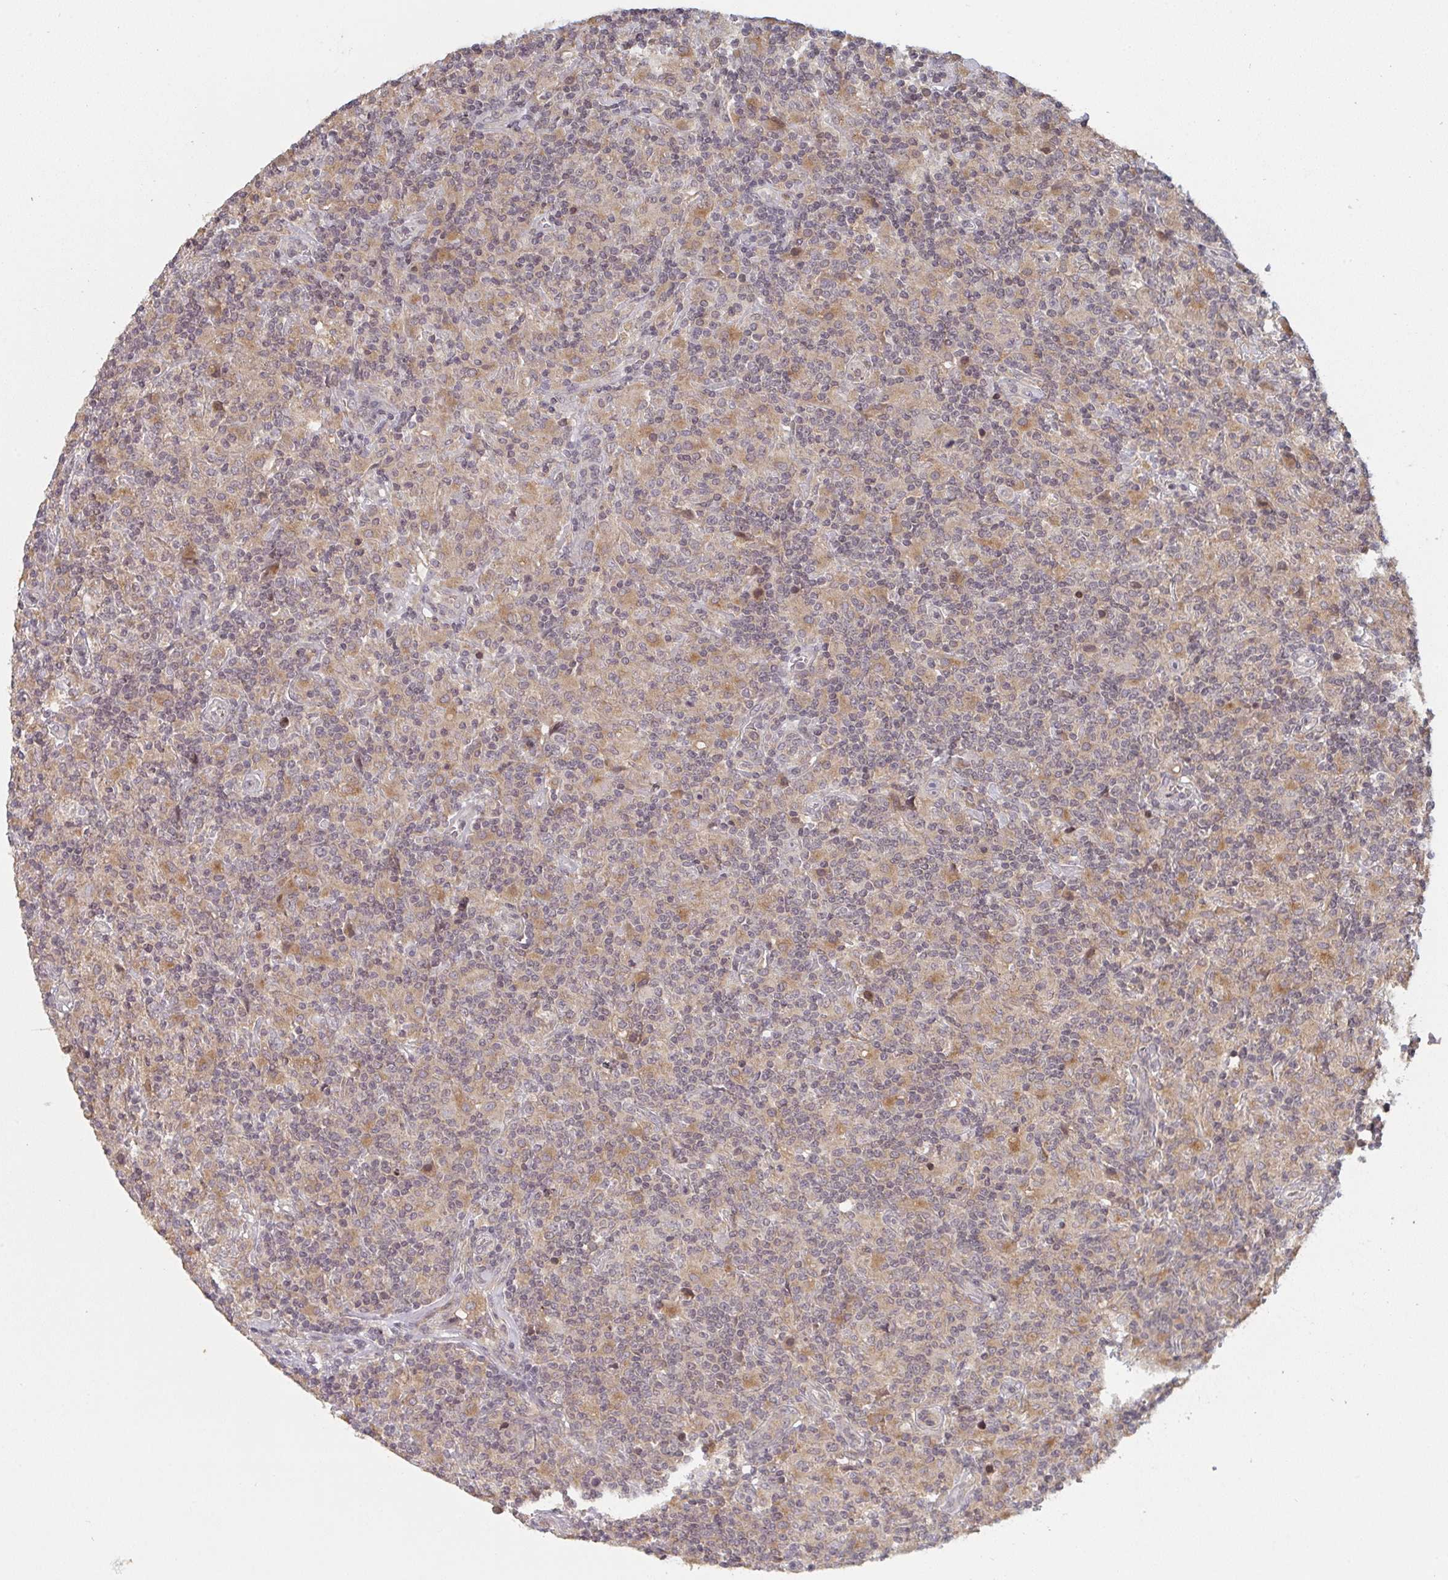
{"staining": {"intensity": "negative", "quantity": "none", "location": "none"}, "tissue": "lymphoma", "cell_type": "Tumor cells", "image_type": "cancer", "snomed": [{"axis": "morphology", "description": "Hodgkin's disease, NOS"}, {"axis": "topography", "description": "Lymph node"}], "caption": "There is no significant expression in tumor cells of Hodgkin's disease.", "gene": "DCST1", "patient": {"sex": "male", "age": 70}}